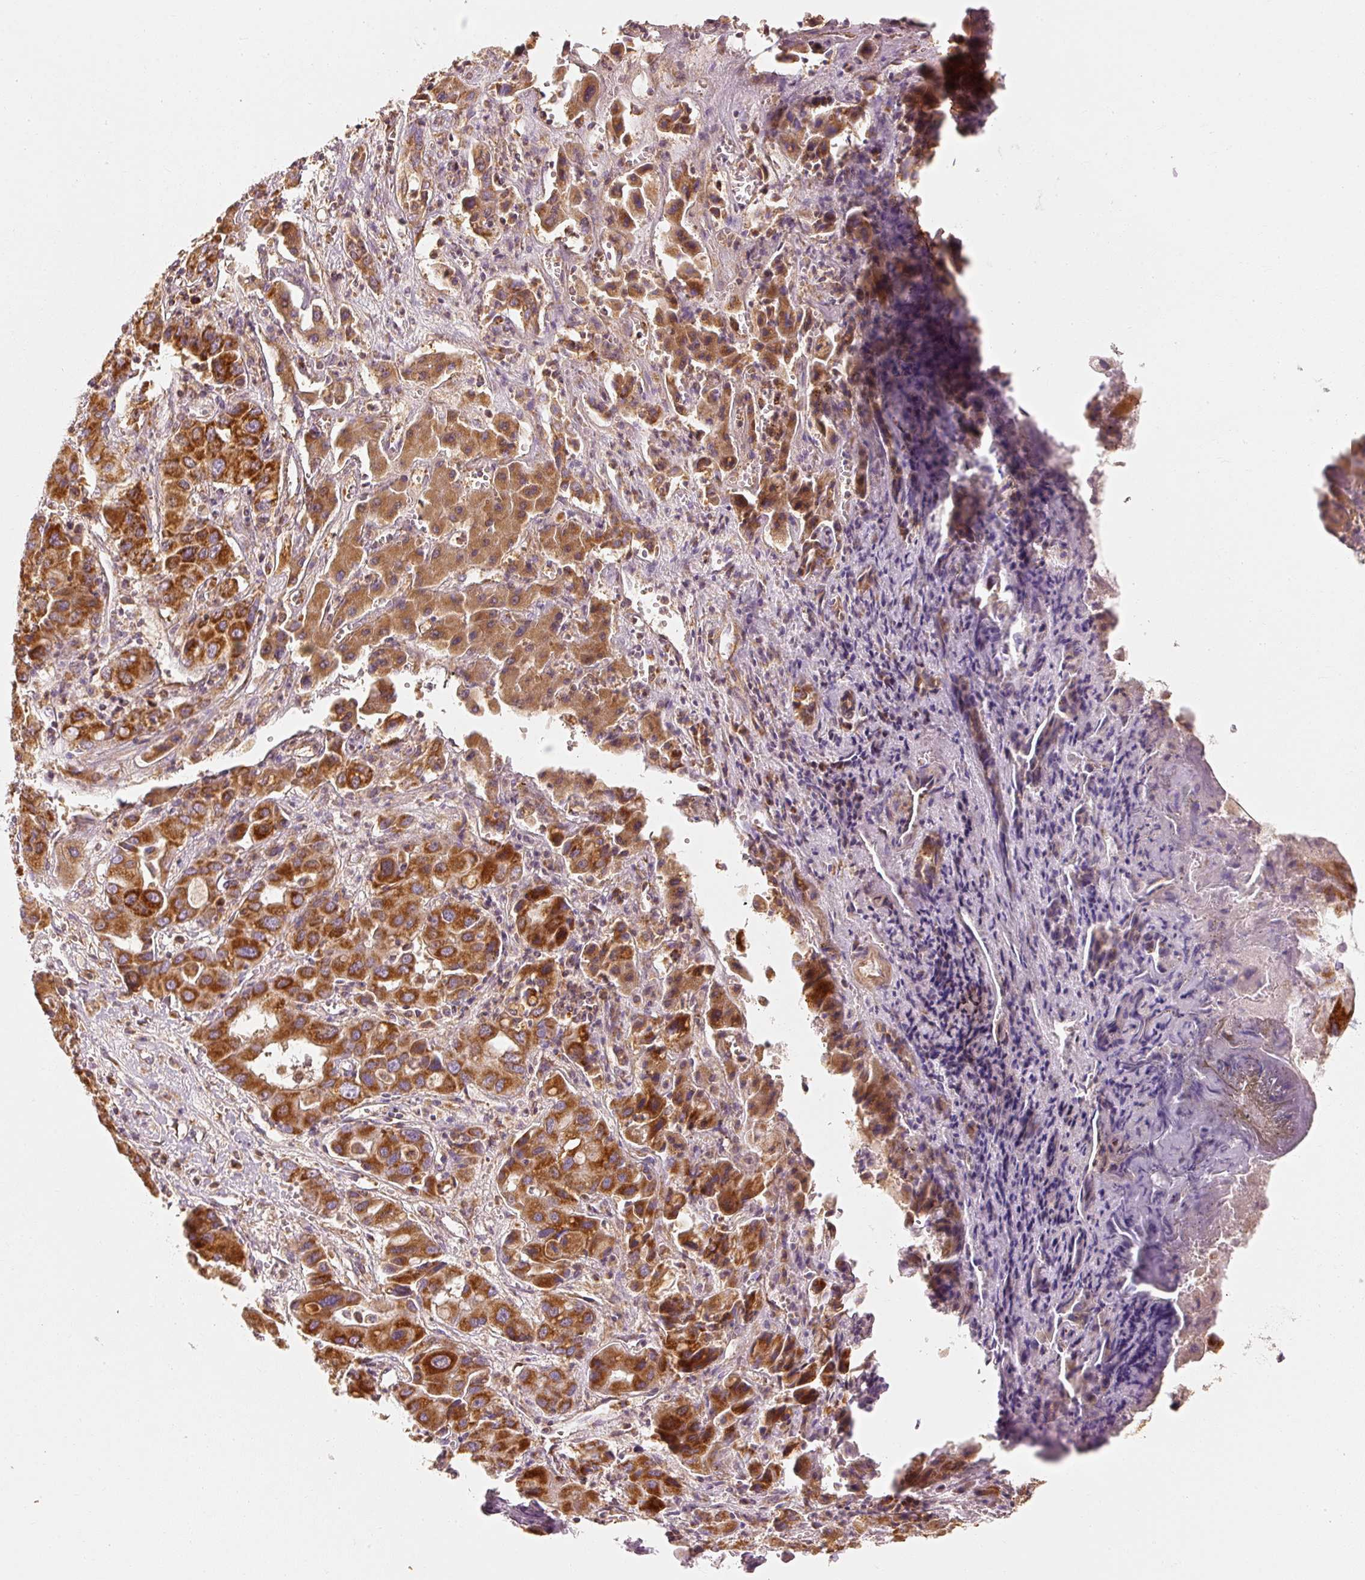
{"staining": {"intensity": "strong", "quantity": ">75%", "location": "cytoplasmic/membranous"}, "tissue": "liver cancer", "cell_type": "Tumor cells", "image_type": "cancer", "snomed": [{"axis": "morphology", "description": "Cholangiocarcinoma"}, {"axis": "topography", "description": "Liver"}], "caption": "The histopathology image reveals a brown stain indicating the presence of a protein in the cytoplasmic/membranous of tumor cells in liver cancer.", "gene": "TOMM40", "patient": {"sex": "male", "age": 67}}